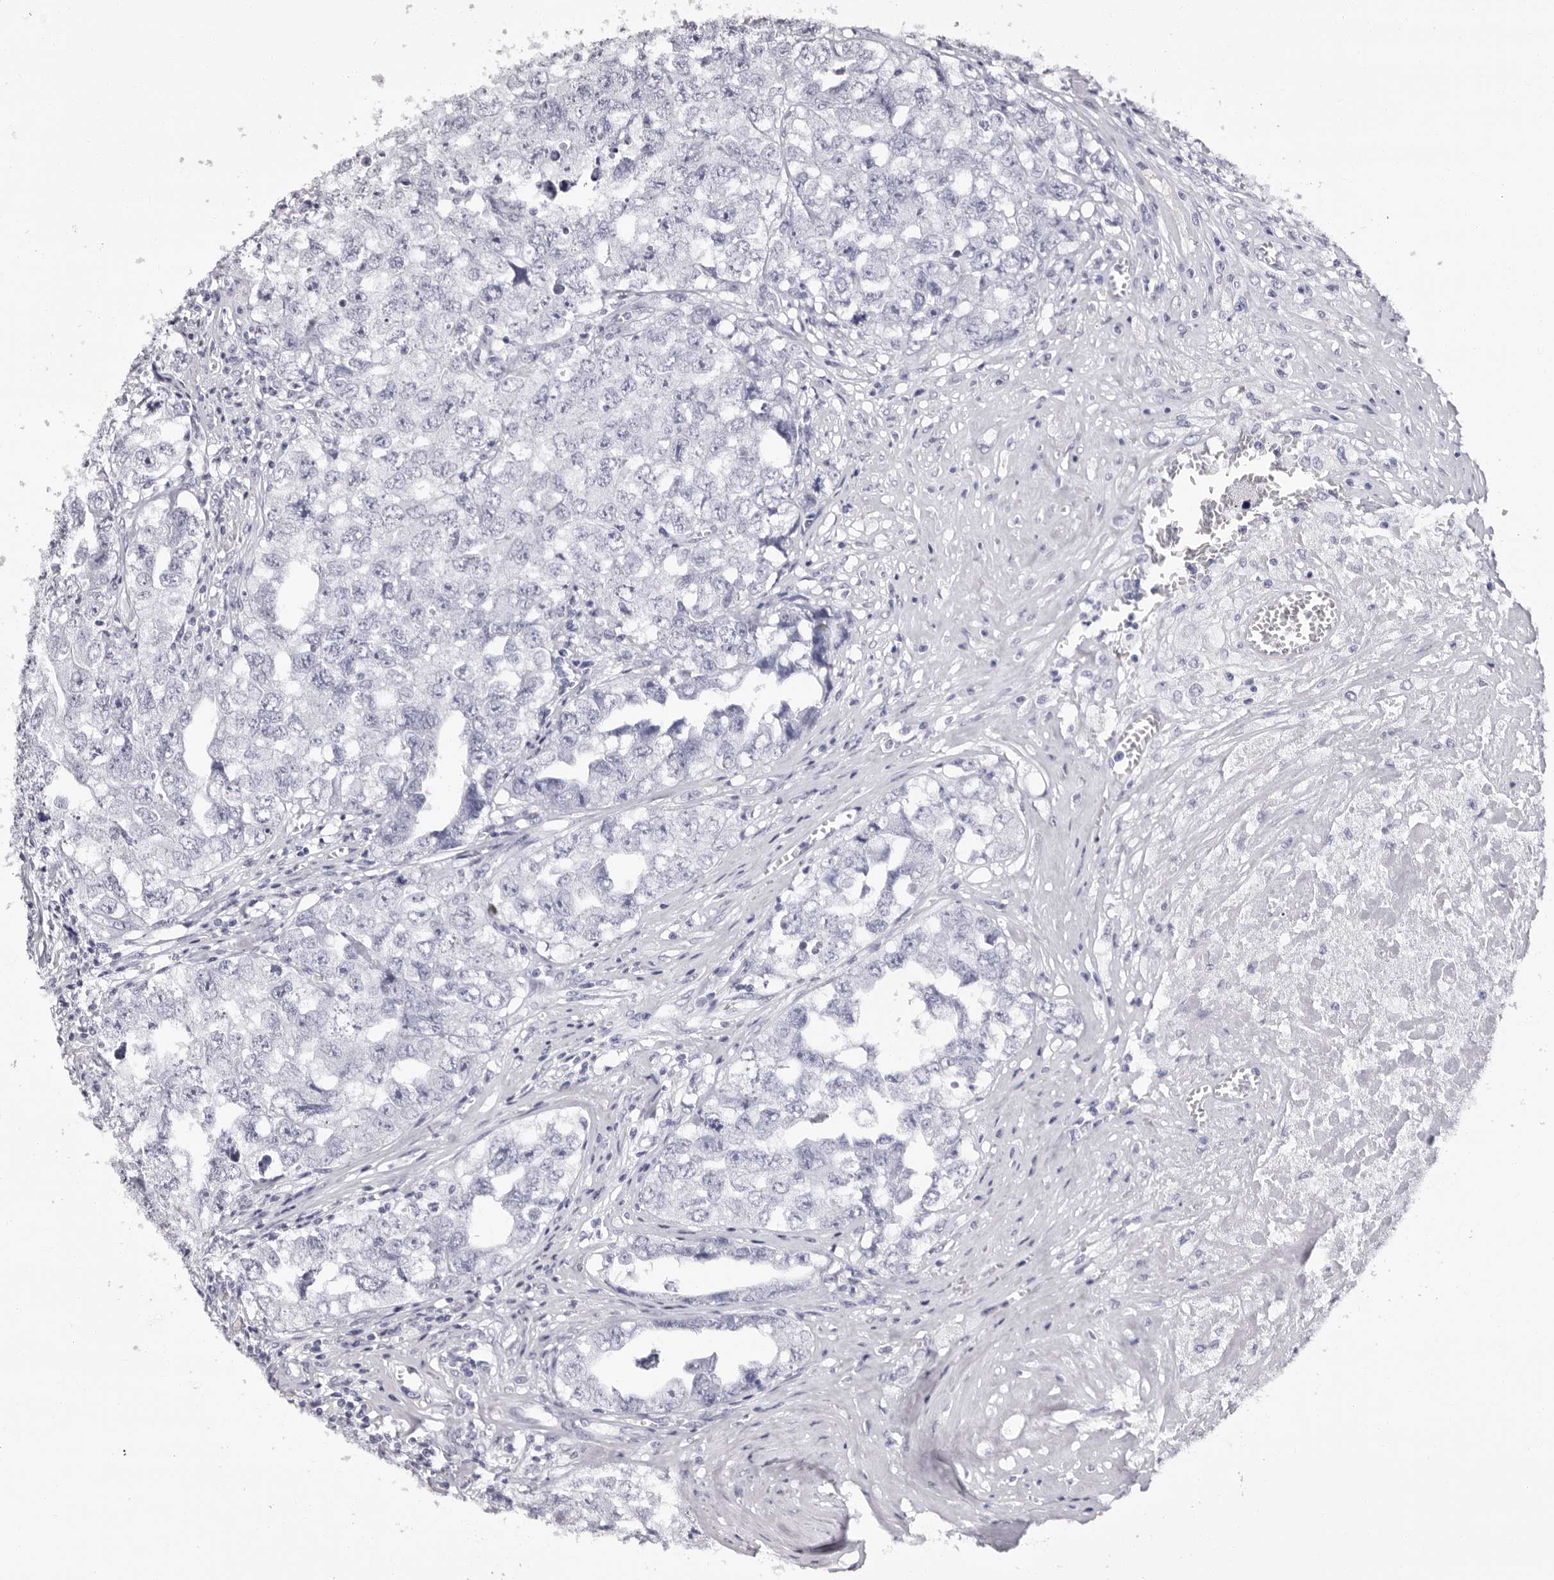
{"staining": {"intensity": "negative", "quantity": "none", "location": "none"}, "tissue": "testis cancer", "cell_type": "Tumor cells", "image_type": "cancer", "snomed": [{"axis": "morphology", "description": "Seminoma, NOS"}, {"axis": "morphology", "description": "Carcinoma, Embryonal, NOS"}, {"axis": "topography", "description": "Testis"}], "caption": "Tumor cells show no significant positivity in testis cancer.", "gene": "AUNIP", "patient": {"sex": "male", "age": 43}}